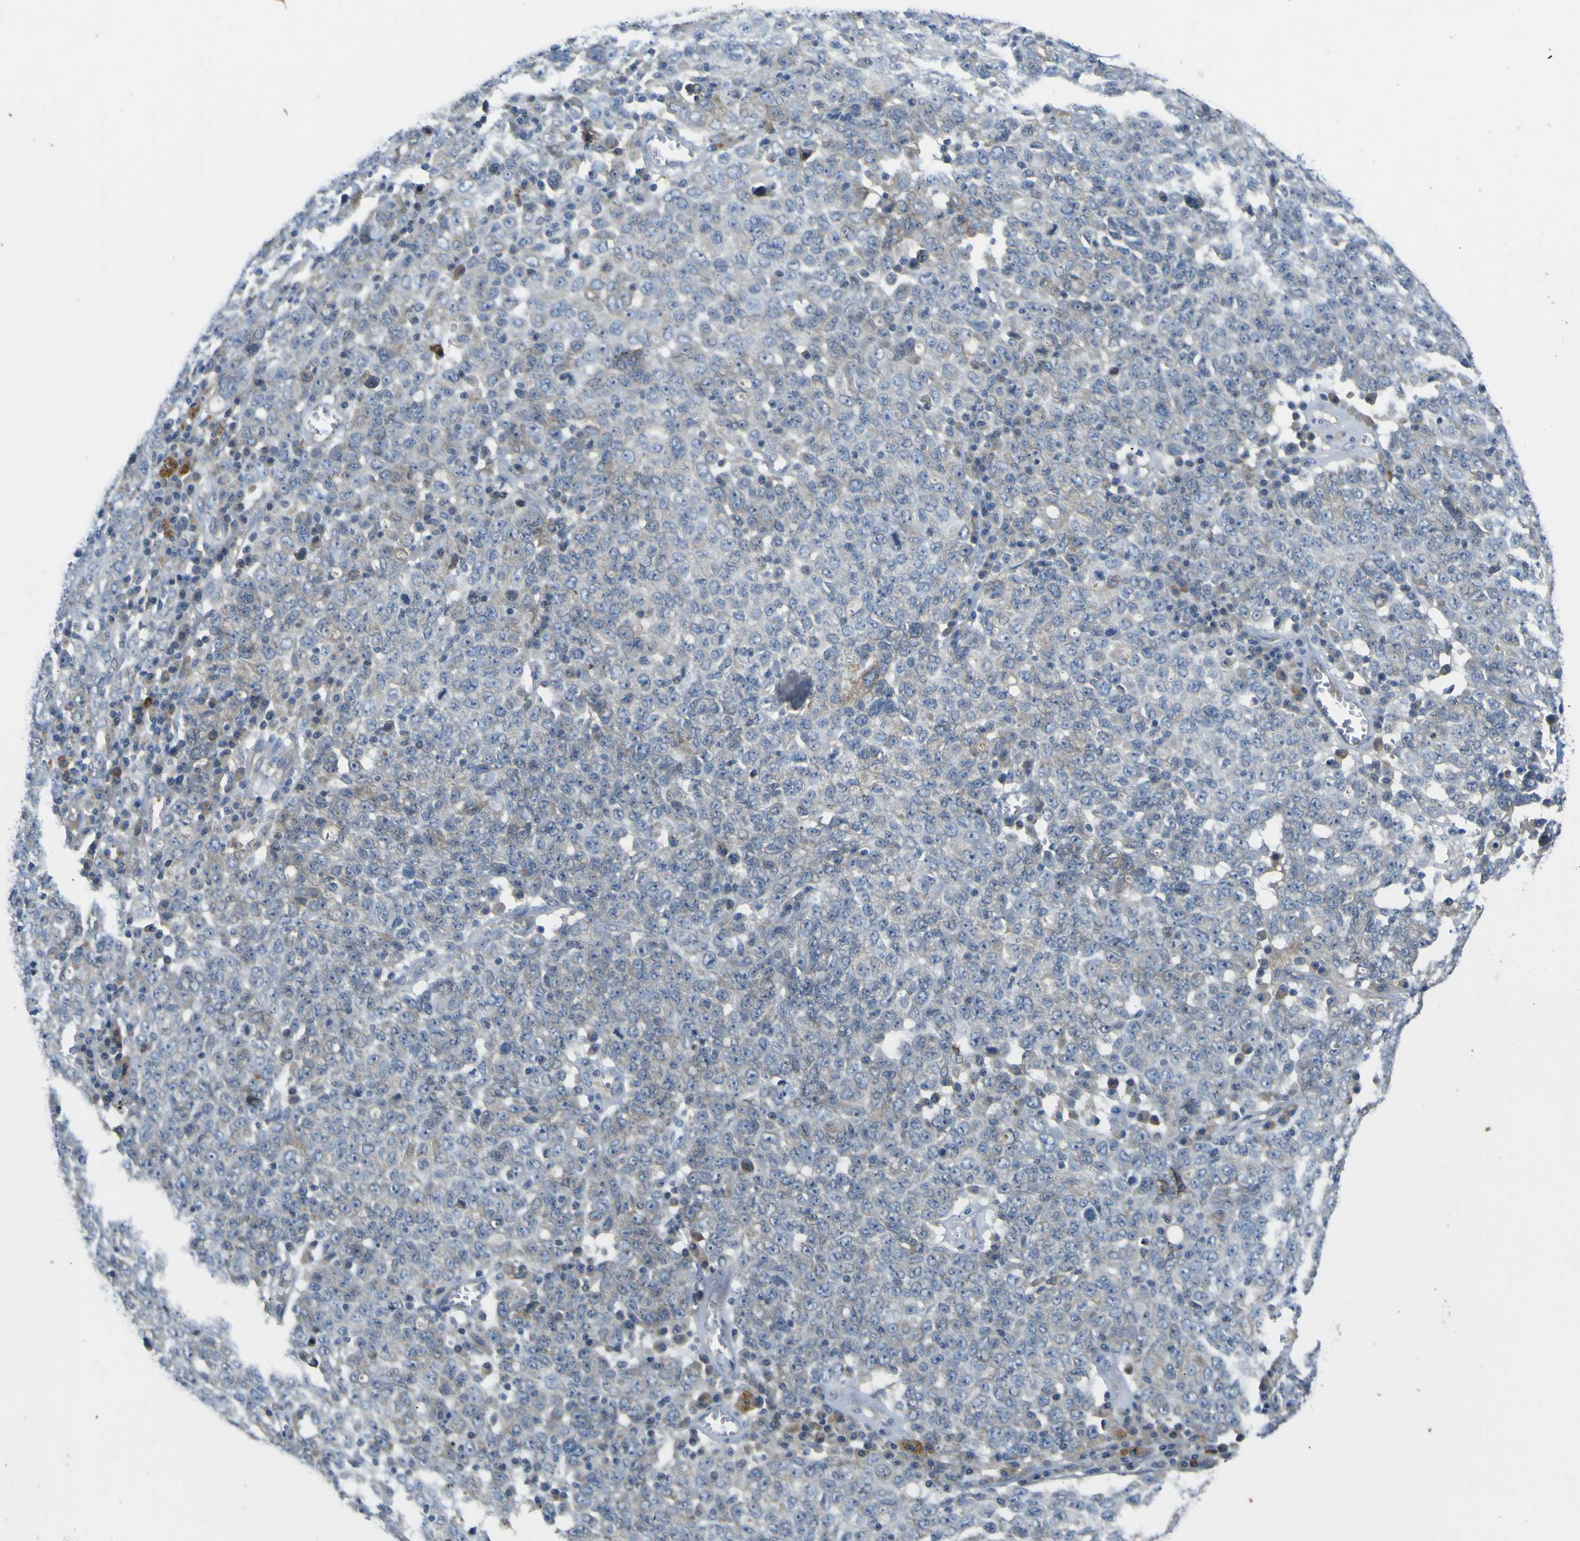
{"staining": {"intensity": "negative", "quantity": "none", "location": "none"}, "tissue": "ovarian cancer", "cell_type": "Tumor cells", "image_type": "cancer", "snomed": [{"axis": "morphology", "description": "Carcinoma, endometroid"}, {"axis": "topography", "description": "Ovary"}], "caption": "Histopathology image shows no protein staining in tumor cells of ovarian cancer (endometroid carcinoma) tissue.", "gene": "LDLR", "patient": {"sex": "female", "age": 62}}